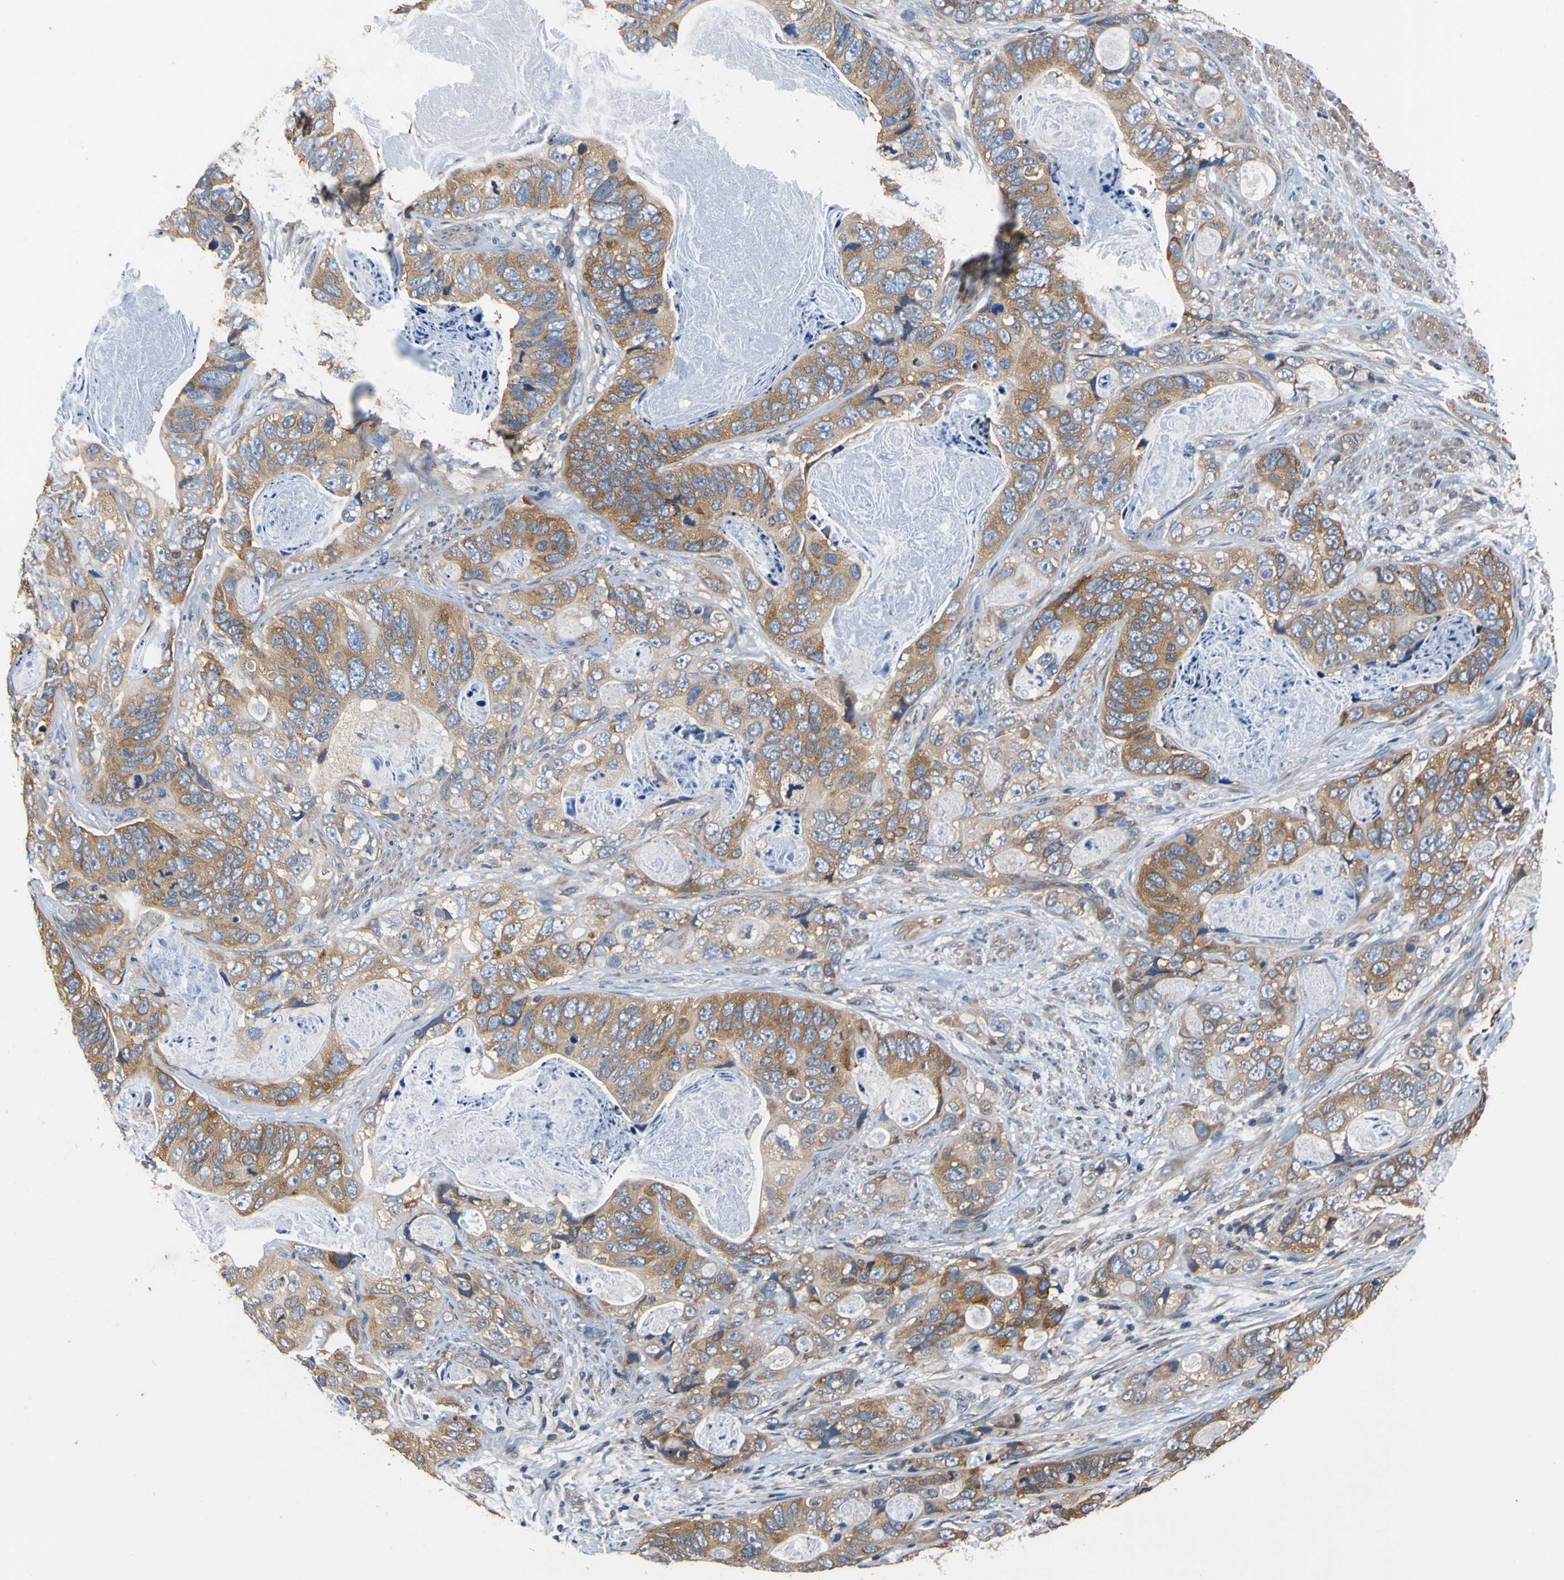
{"staining": {"intensity": "moderate", "quantity": ">75%", "location": "cytoplasmic/membranous"}, "tissue": "stomach cancer", "cell_type": "Tumor cells", "image_type": "cancer", "snomed": [{"axis": "morphology", "description": "Adenocarcinoma, NOS"}, {"axis": "topography", "description": "Stomach"}], "caption": "Human stomach cancer (adenocarcinoma) stained with a protein marker displays moderate staining in tumor cells.", "gene": "CNR2", "patient": {"sex": "female", "age": 89}}